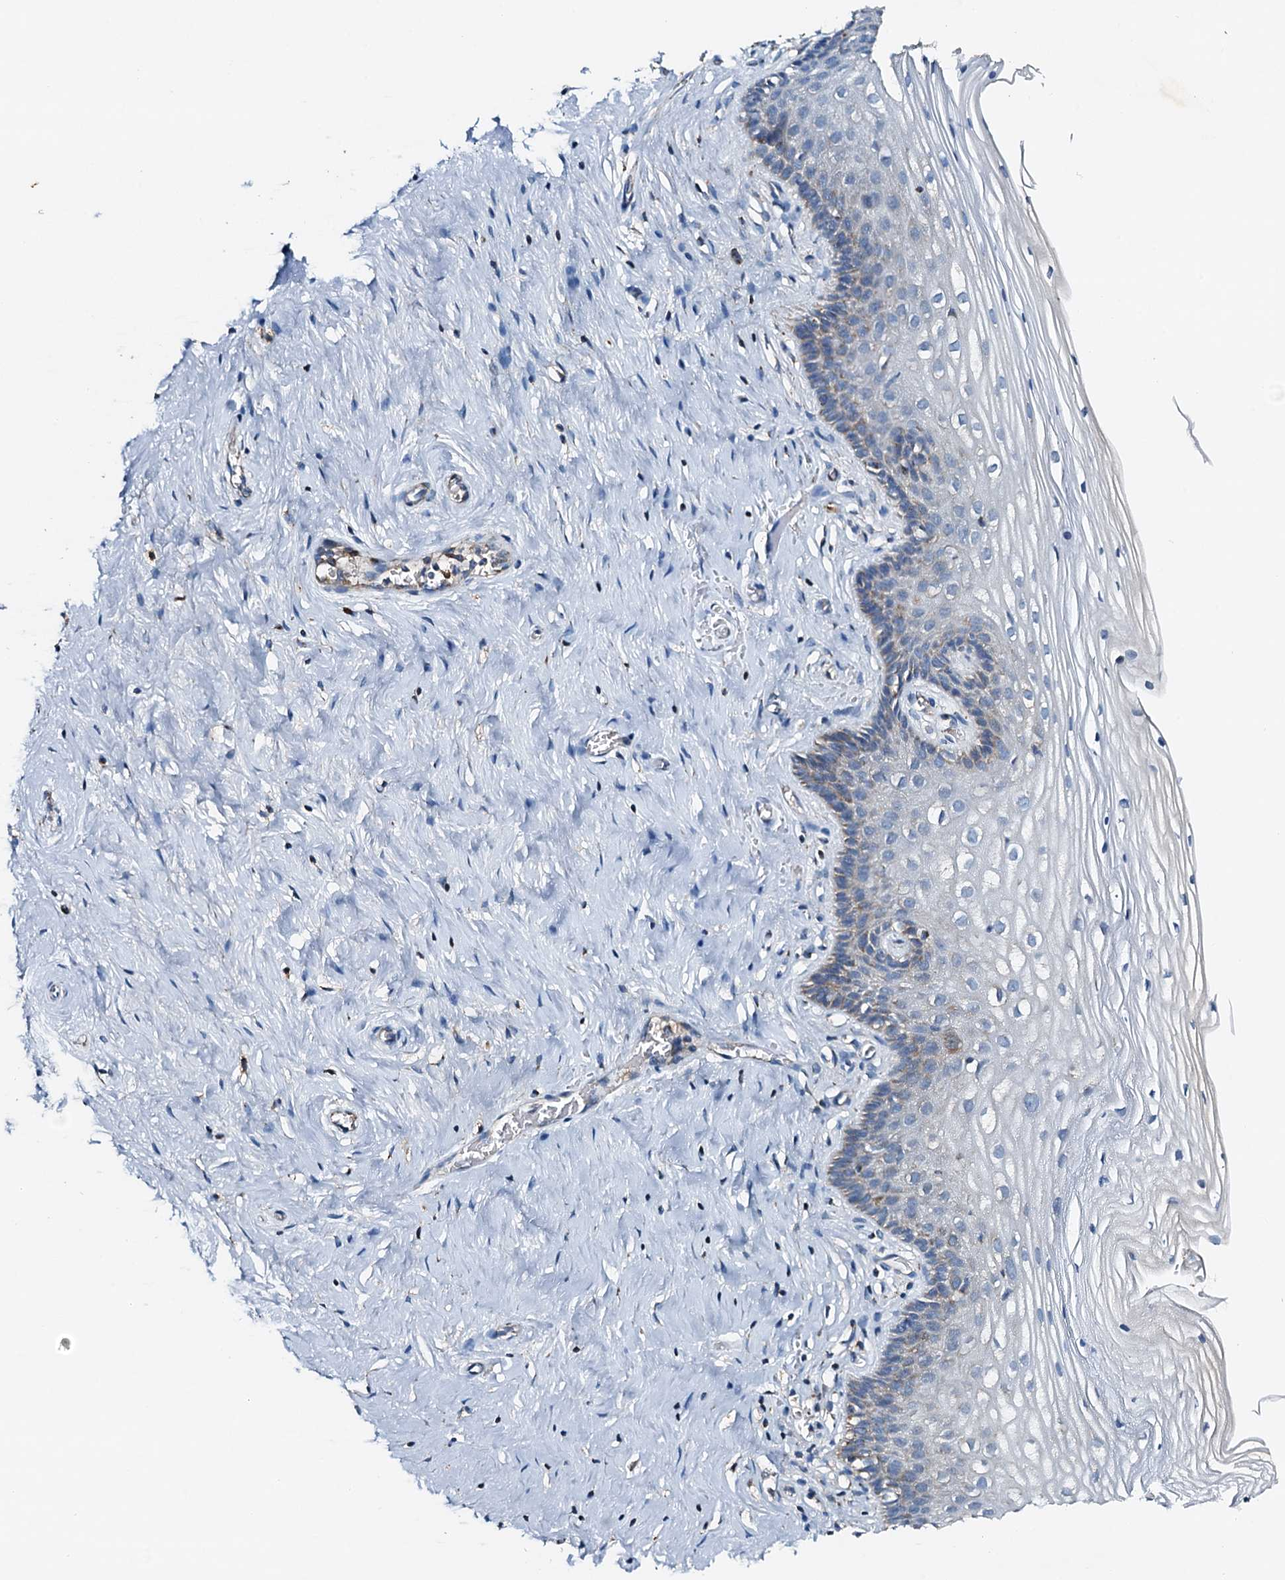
{"staining": {"intensity": "moderate", "quantity": ">75%", "location": "cytoplasmic/membranous"}, "tissue": "cervix", "cell_type": "Glandular cells", "image_type": "normal", "snomed": [{"axis": "morphology", "description": "Normal tissue, NOS"}, {"axis": "topography", "description": "Cervix"}], "caption": "Immunohistochemistry (IHC) of unremarkable human cervix displays medium levels of moderate cytoplasmic/membranous staining in about >75% of glandular cells.", "gene": "POC1A", "patient": {"sex": "female", "age": 33}}